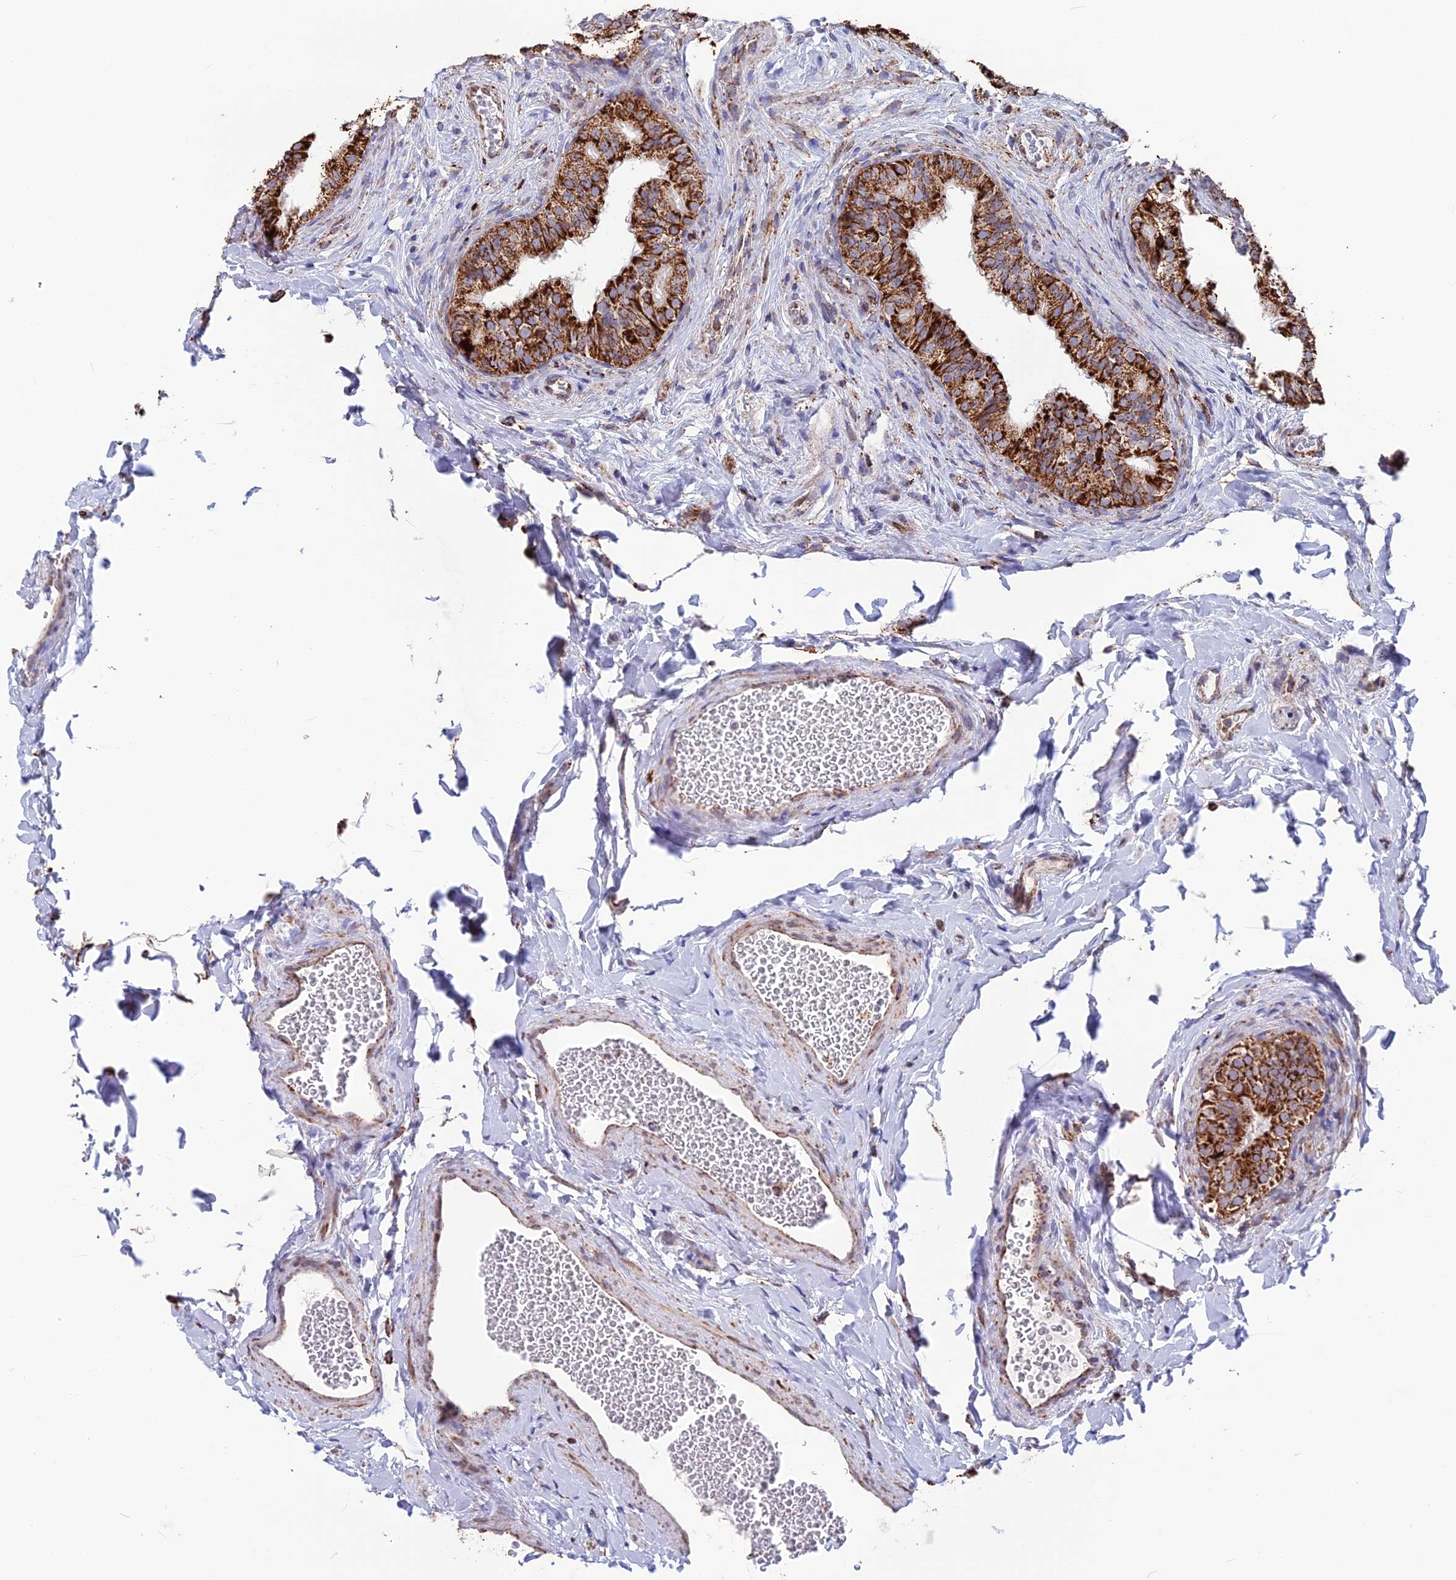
{"staining": {"intensity": "strong", "quantity": ">75%", "location": "cytoplasmic/membranous"}, "tissue": "epididymis", "cell_type": "Glandular cells", "image_type": "normal", "snomed": [{"axis": "morphology", "description": "Normal tissue, NOS"}, {"axis": "topography", "description": "Epididymis"}], "caption": "A micrograph showing strong cytoplasmic/membranous staining in approximately >75% of glandular cells in normal epididymis, as visualized by brown immunohistochemical staining.", "gene": "CS", "patient": {"sex": "male", "age": 49}}